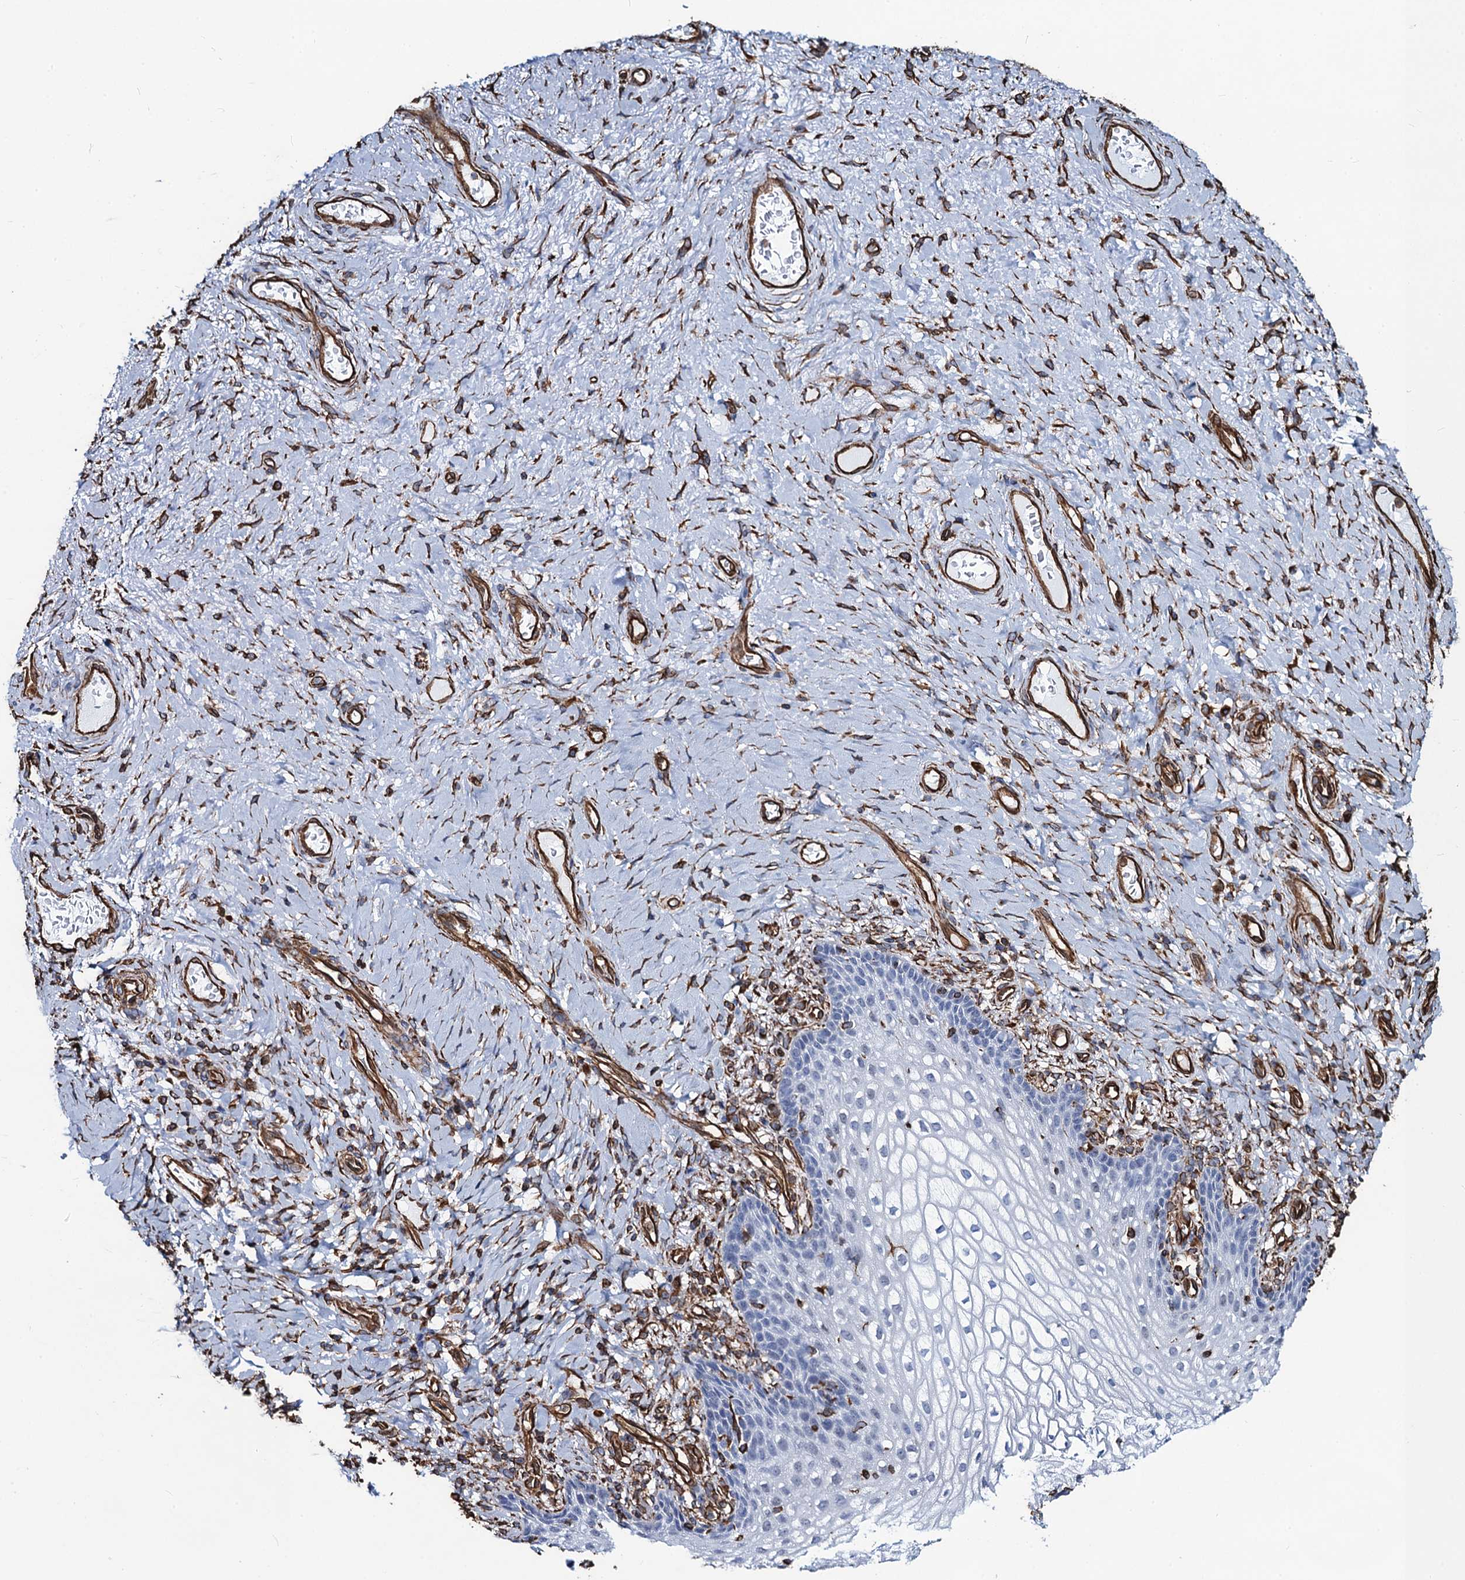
{"staining": {"intensity": "negative", "quantity": "none", "location": "none"}, "tissue": "vagina", "cell_type": "Squamous epithelial cells", "image_type": "normal", "snomed": [{"axis": "morphology", "description": "Normal tissue, NOS"}, {"axis": "topography", "description": "Vagina"}], "caption": "A high-resolution histopathology image shows immunohistochemistry staining of benign vagina, which displays no significant staining in squamous epithelial cells.", "gene": "PGM2", "patient": {"sex": "female", "age": 60}}